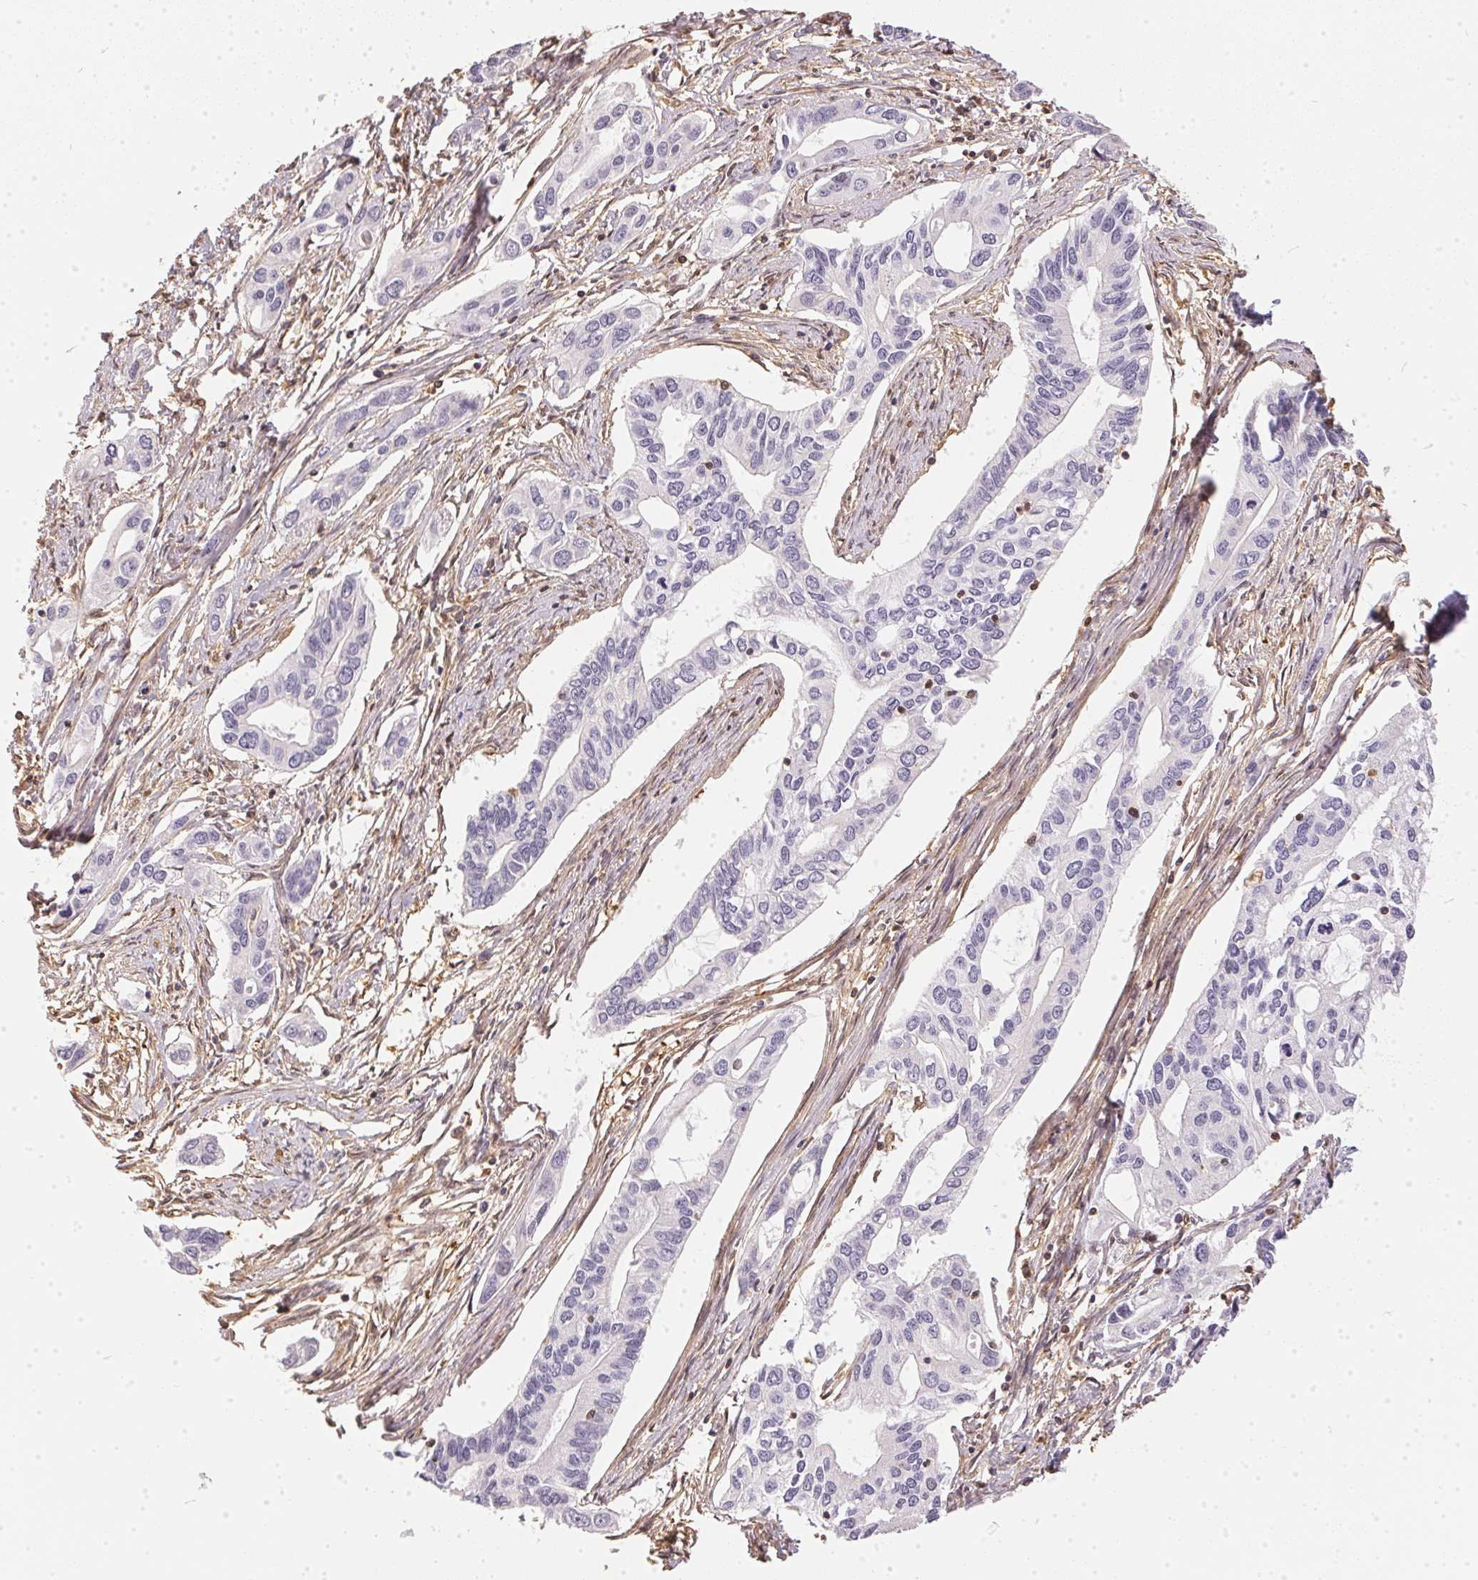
{"staining": {"intensity": "negative", "quantity": "none", "location": "none"}, "tissue": "pancreatic cancer", "cell_type": "Tumor cells", "image_type": "cancer", "snomed": [{"axis": "morphology", "description": "Adenocarcinoma, NOS"}, {"axis": "topography", "description": "Pancreas"}], "caption": "Immunohistochemical staining of adenocarcinoma (pancreatic) shows no significant staining in tumor cells.", "gene": "BLMH", "patient": {"sex": "male", "age": 60}}